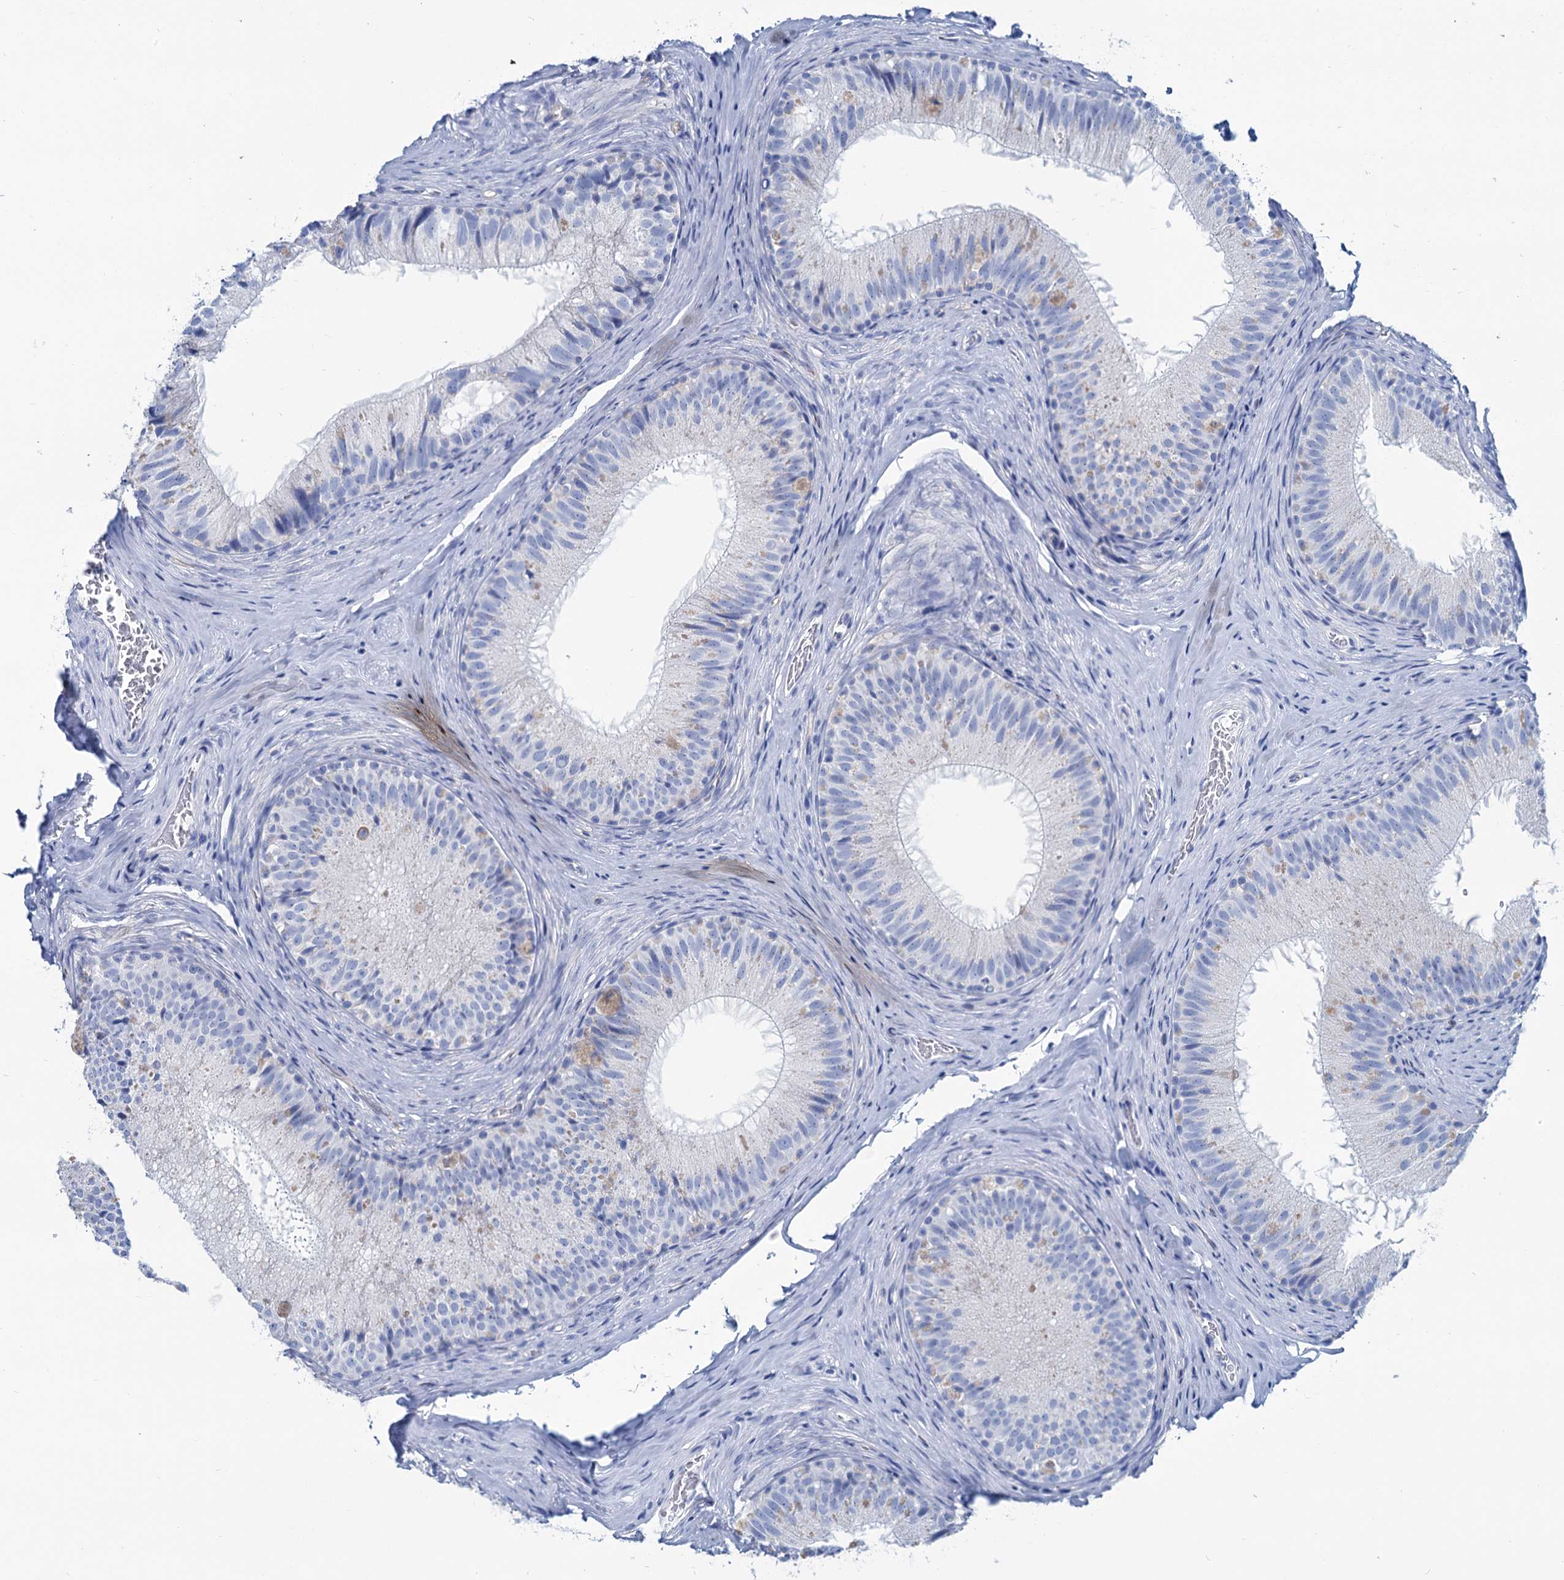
{"staining": {"intensity": "negative", "quantity": "none", "location": "none"}, "tissue": "epididymis", "cell_type": "Glandular cells", "image_type": "normal", "snomed": [{"axis": "morphology", "description": "Normal tissue, NOS"}, {"axis": "topography", "description": "Epididymis"}], "caption": "Glandular cells are negative for protein expression in benign human epididymis. Nuclei are stained in blue.", "gene": "SLC1A3", "patient": {"sex": "male", "age": 34}}